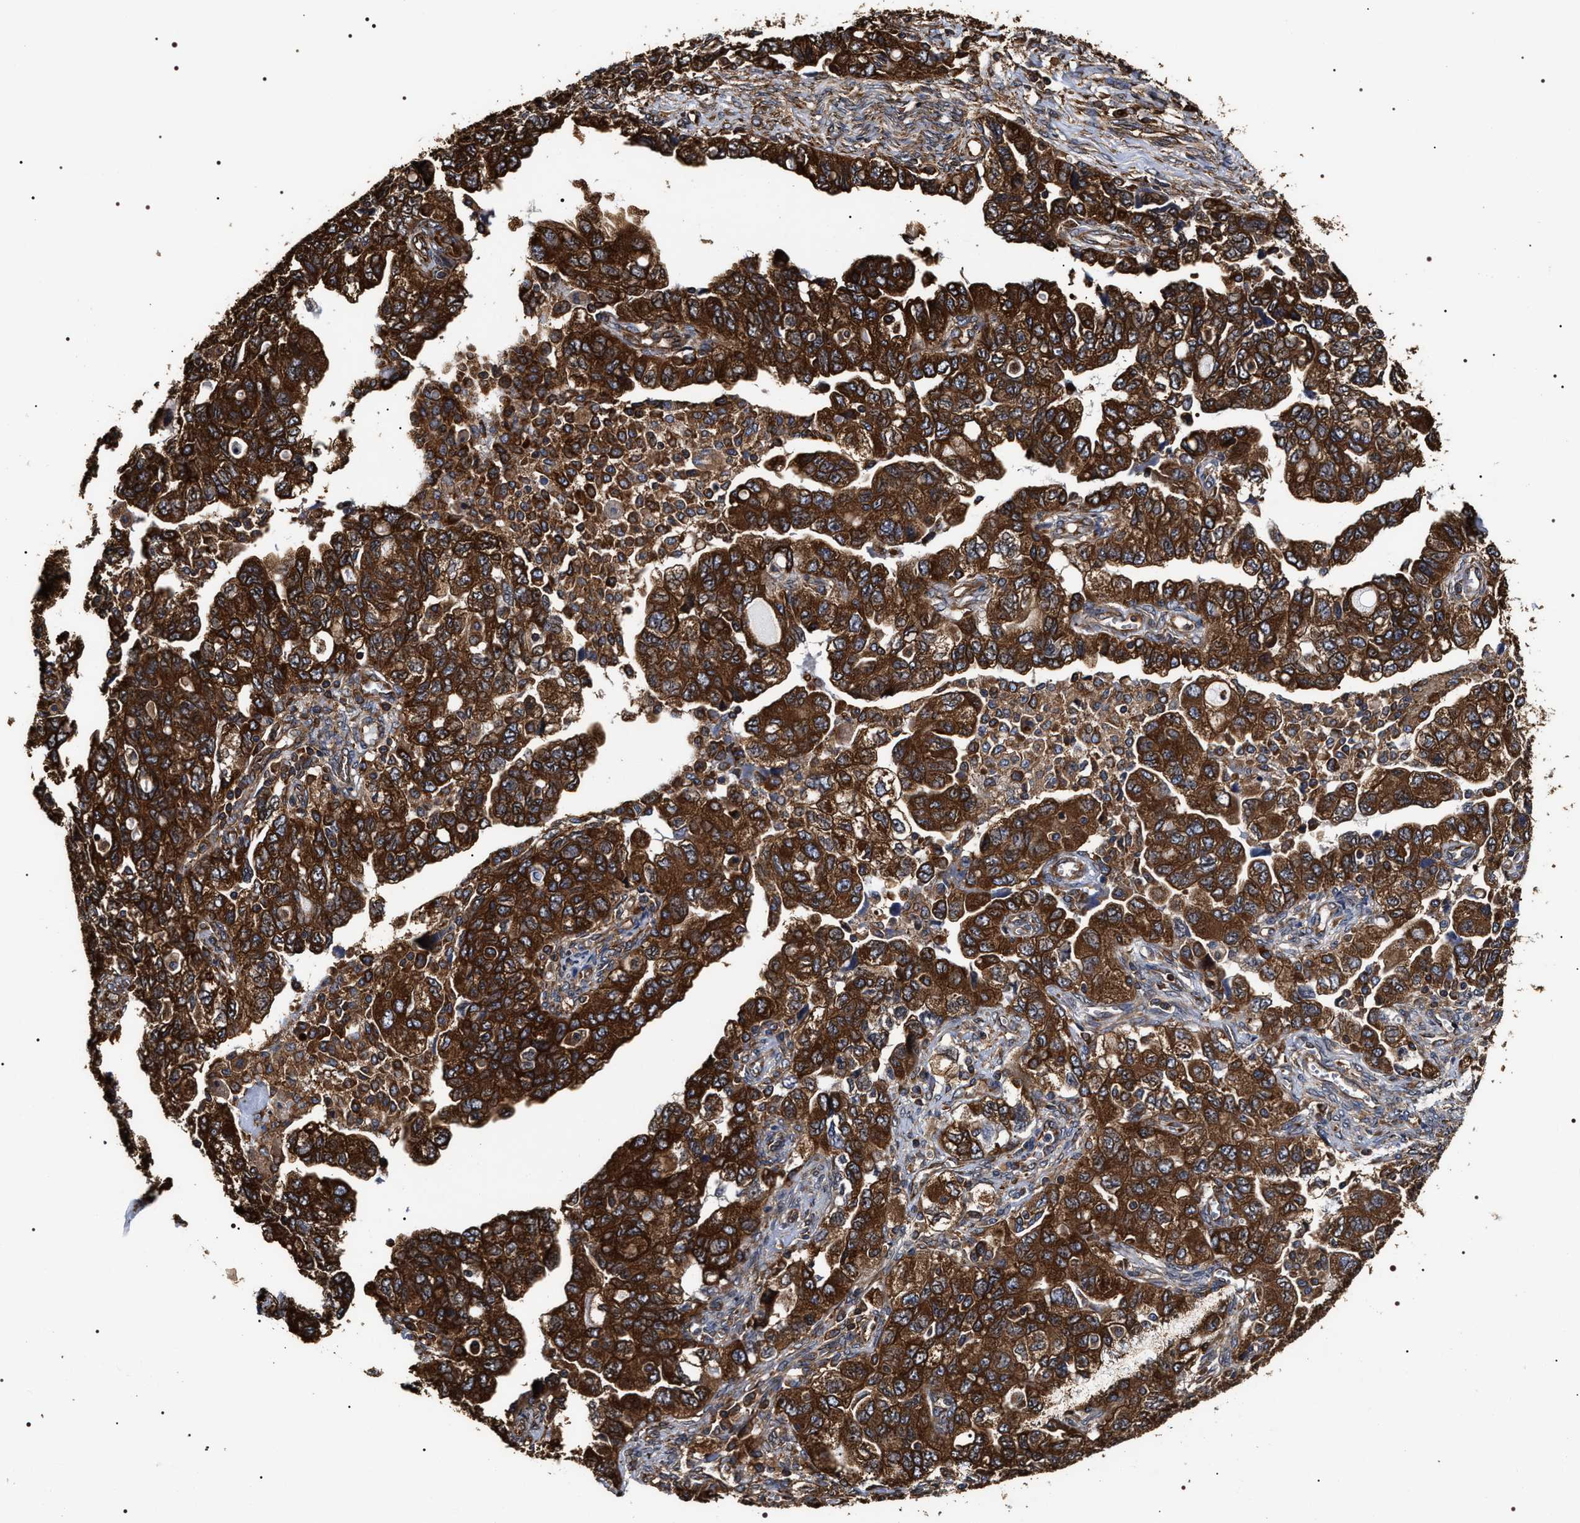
{"staining": {"intensity": "strong", "quantity": ">75%", "location": "cytoplasmic/membranous"}, "tissue": "ovarian cancer", "cell_type": "Tumor cells", "image_type": "cancer", "snomed": [{"axis": "morphology", "description": "Carcinoma, NOS"}, {"axis": "morphology", "description": "Cystadenocarcinoma, serous, NOS"}, {"axis": "topography", "description": "Ovary"}], "caption": "Strong cytoplasmic/membranous expression for a protein is appreciated in about >75% of tumor cells of ovarian cancer using IHC.", "gene": "SERBP1", "patient": {"sex": "female", "age": 69}}